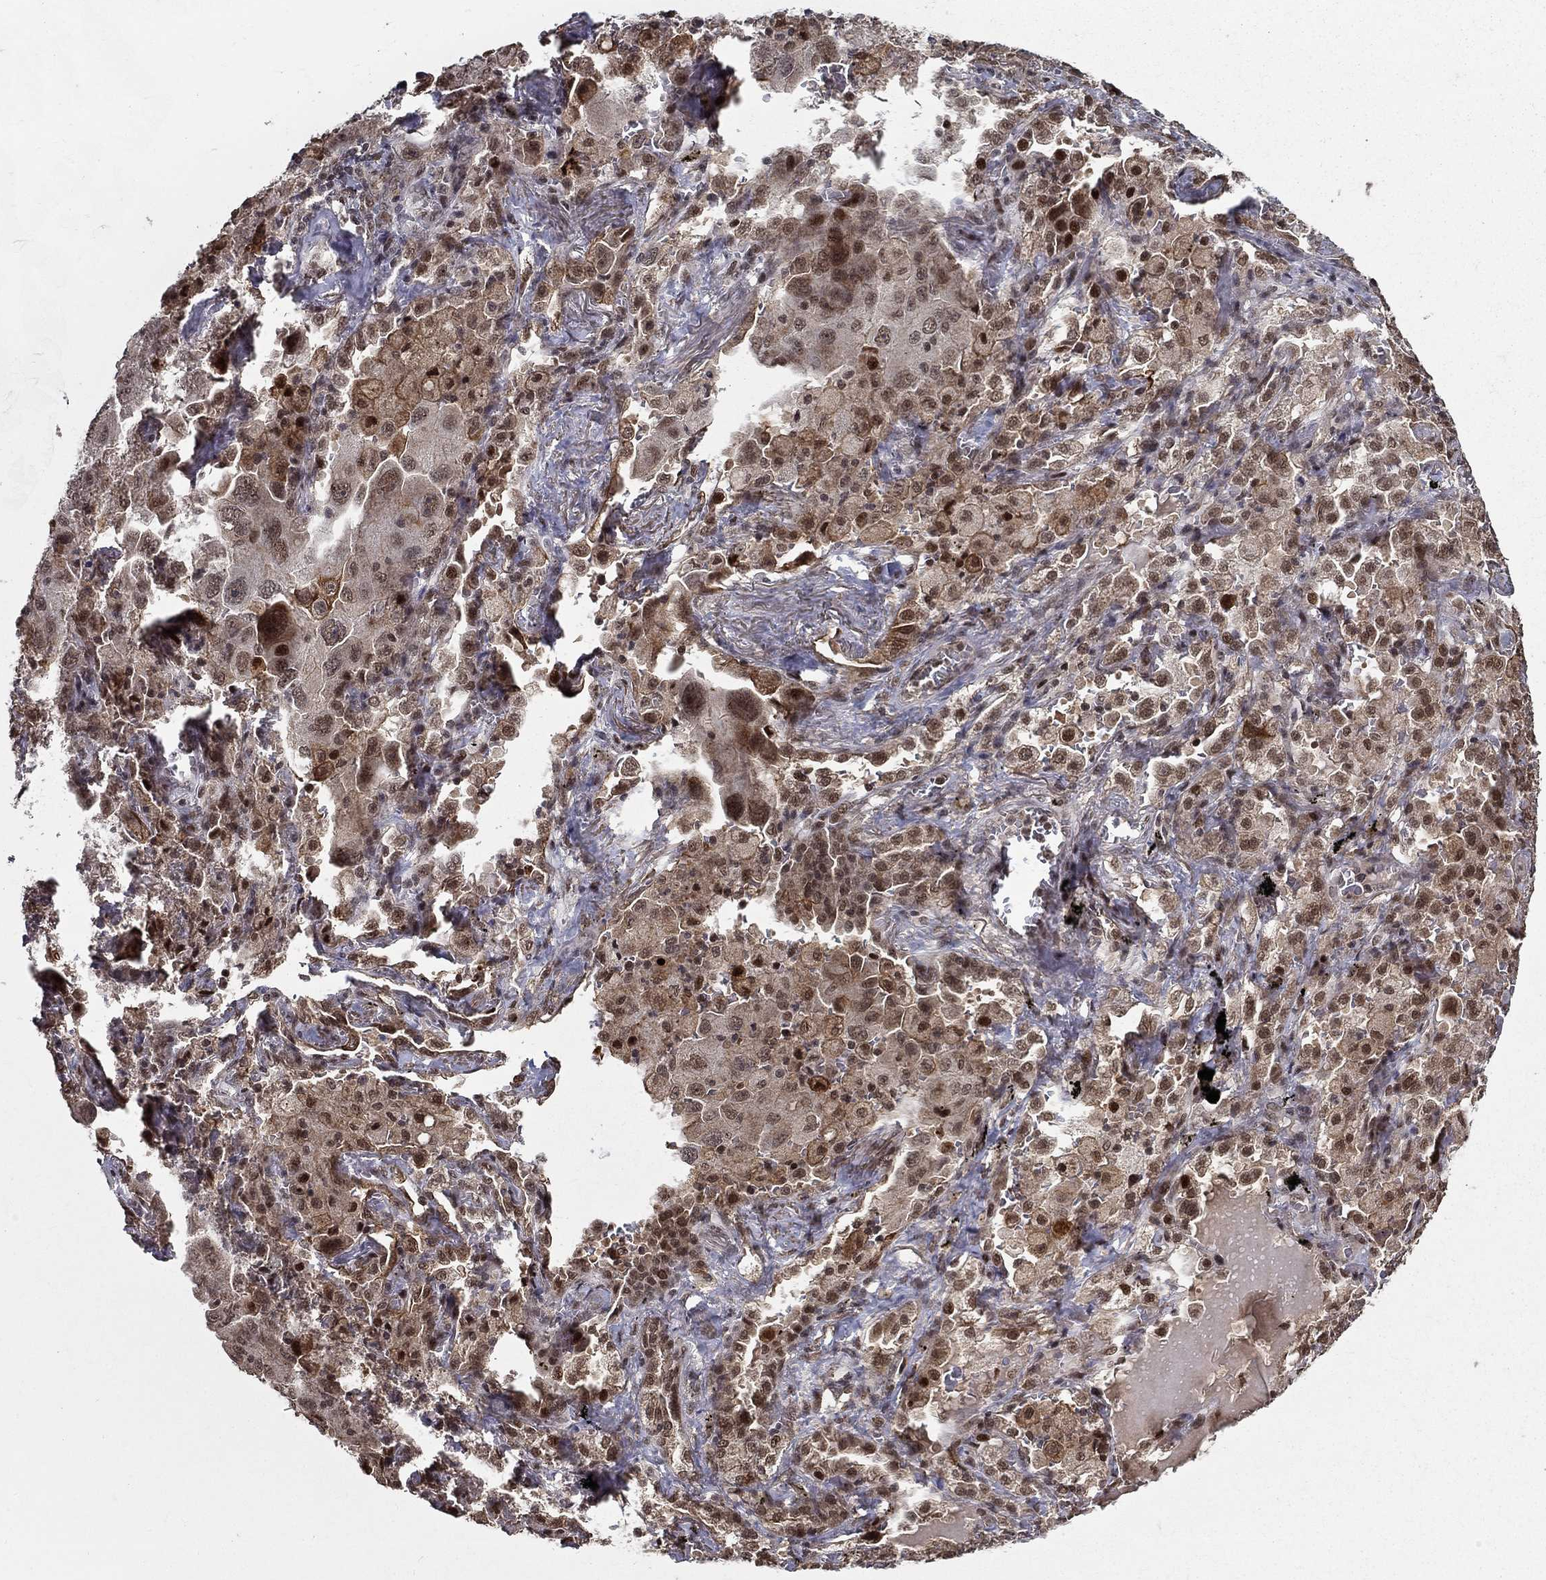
{"staining": {"intensity": "moderate", "quantity": "25%-75%", "location": "cytoplasmic/membranous,nuclear"}, "tissue": "lung cancer", "cell_type": "Tumor cells", "image_type": "cancer", "snomed": [{"axis": "morphology", "description": "Adenocarcinoma, NOS"}, {"axis": "topography", "description": "Lung"}], "caption": "About 25%-75% of tumor cells in lung adenocarcinoma demonstrate moderate cytoplasmic/membranous and nuclear protein expression as visualized by brown immunohistochemical staining.", "gene": "CDCA7L", "patient": {"sex": "female", "age": 61}}